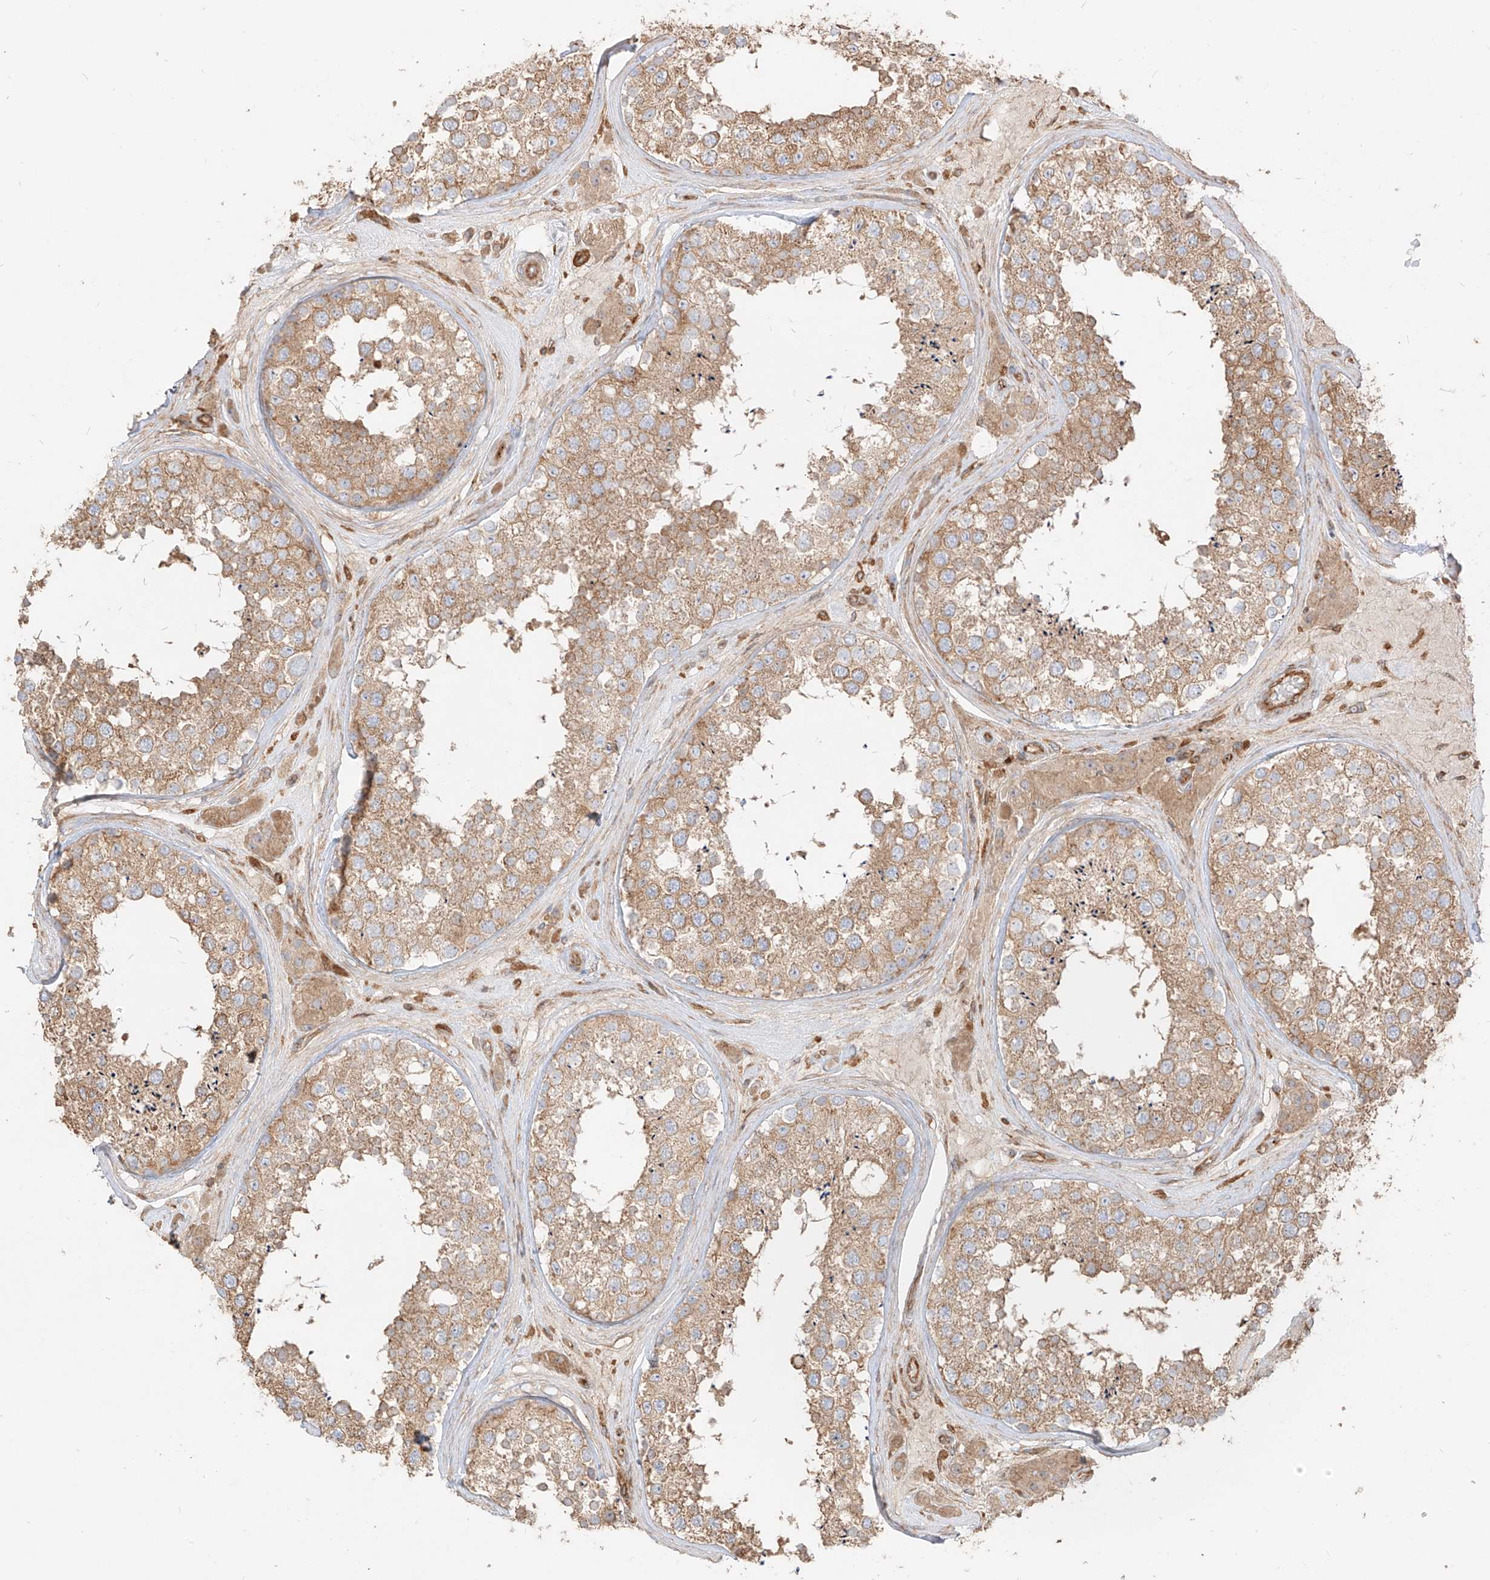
{"staining": {"intensity": "moderate", "quantity": ">75%", "location": "cytoplasmic/membranous"}, "tissue": "testis", "cell_type": "Cells in seminiferous ducts", "image_type": "normal", "snomed": [{"axis": "morphology", "description": "Normal tissue, NOS"}, {"axis": "topography", "description": "Testis"}], "caption": "Brown immunohistochemical staining in normal human testis reveals moderate cytoplasmic/membranous expression in about >75% of cells in seminiferous ducts. (DAB (3,3'-diaminobenzidine) = brown stain, brightfield microscopy at high magnification).", "gene": "SNX9", "patient": {"sex": "male", "age": 46}}